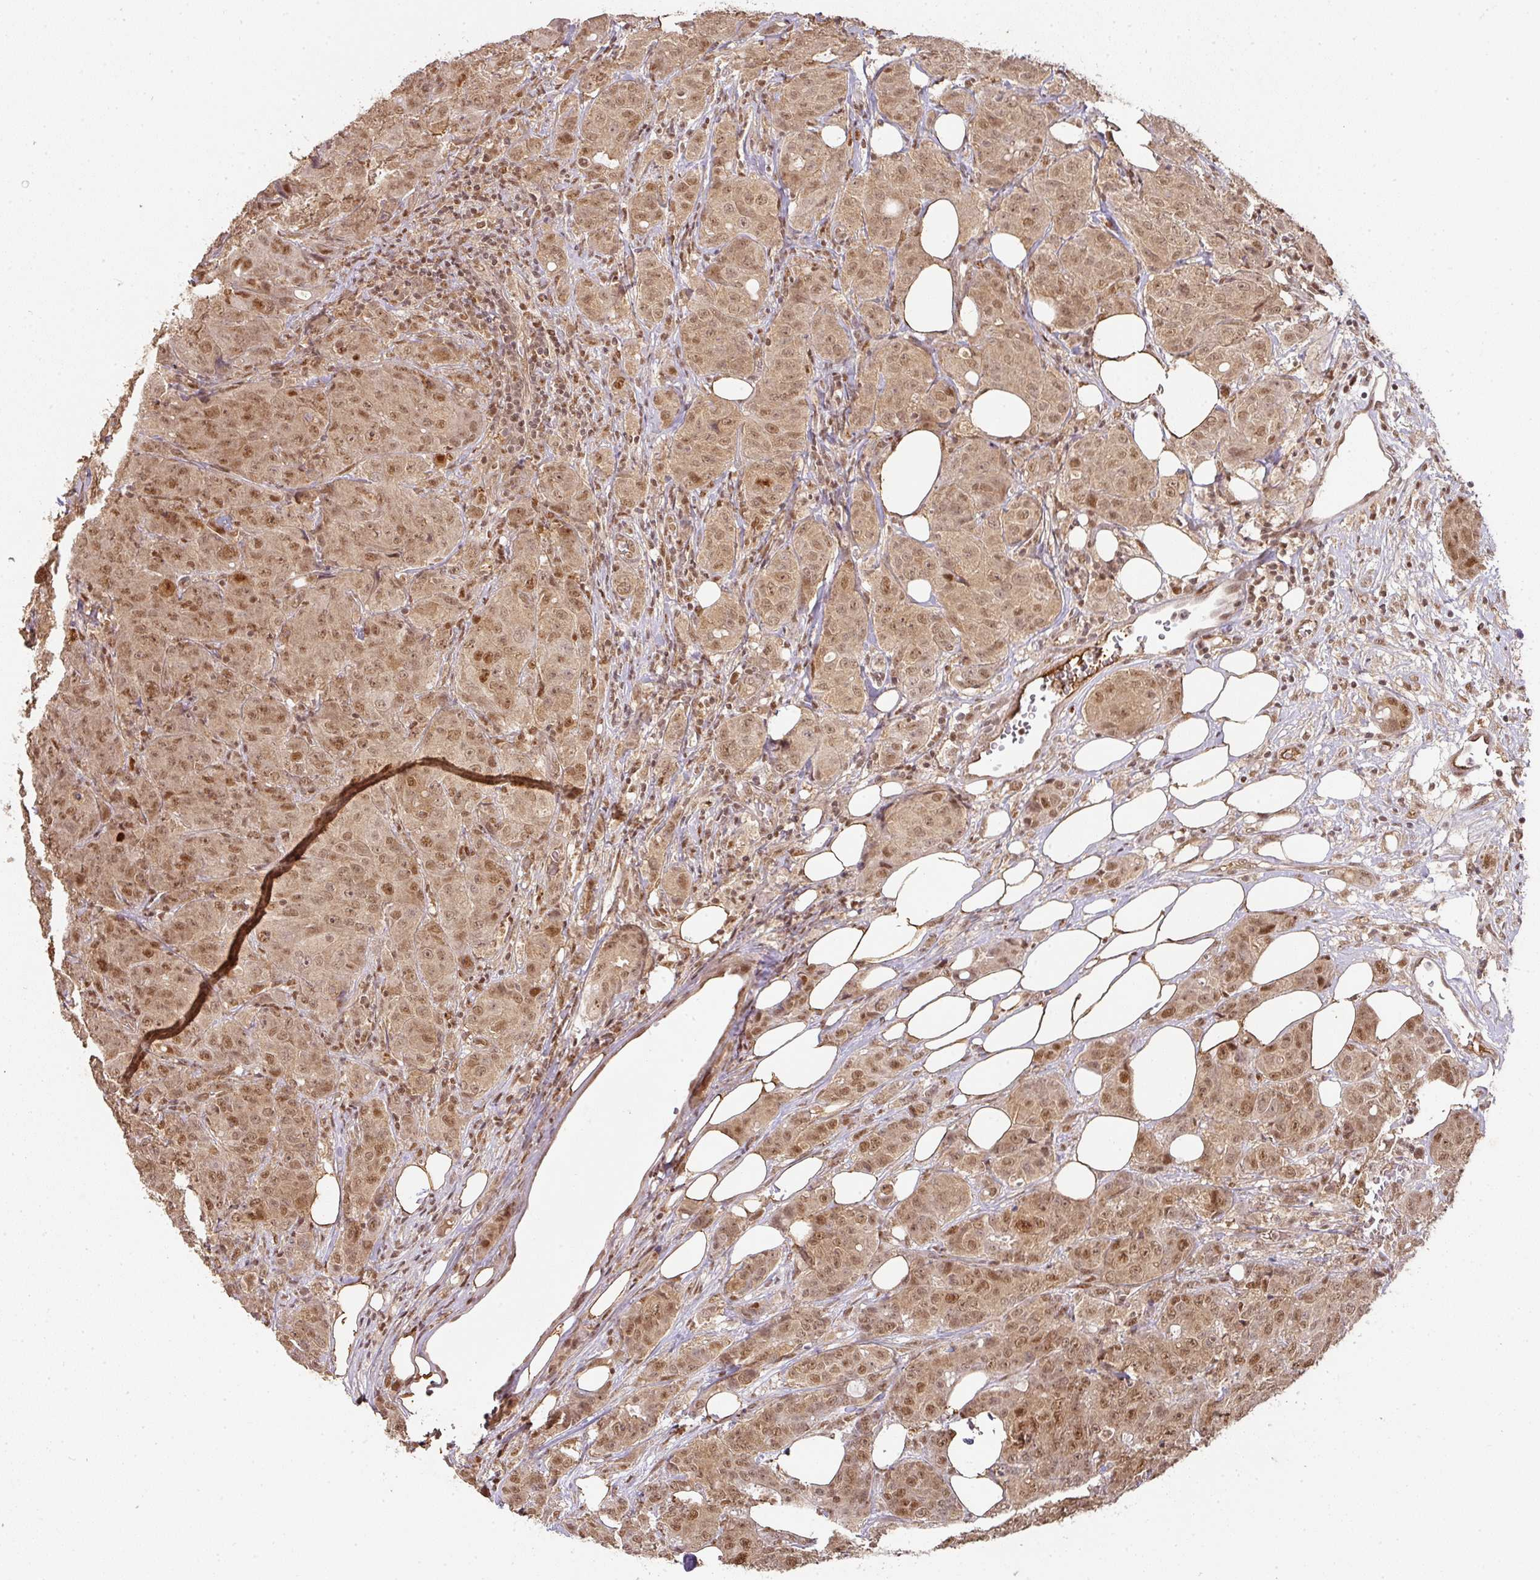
{"staining": {"intensity": "moderate", "quantity": ">75%", "location": "cytoplasmic/membranous,nuclear"}, "tissue": "breast cancer", "cell_type": "Tumor cells", "image_type": "cancer", "snomed": [{"axis": "morphology", "description": "Duct carcinoma"}, {"axis": "topography", "description": "Breast"}], "caption": "Breast infiltrating ductal carcinoma stained for a protein reveals moderate cytoplasmic/membranous and nuclear positivity in tumor cells.", "gene": "RANBP9", "patient": {"sex": "female", "age": 43}}